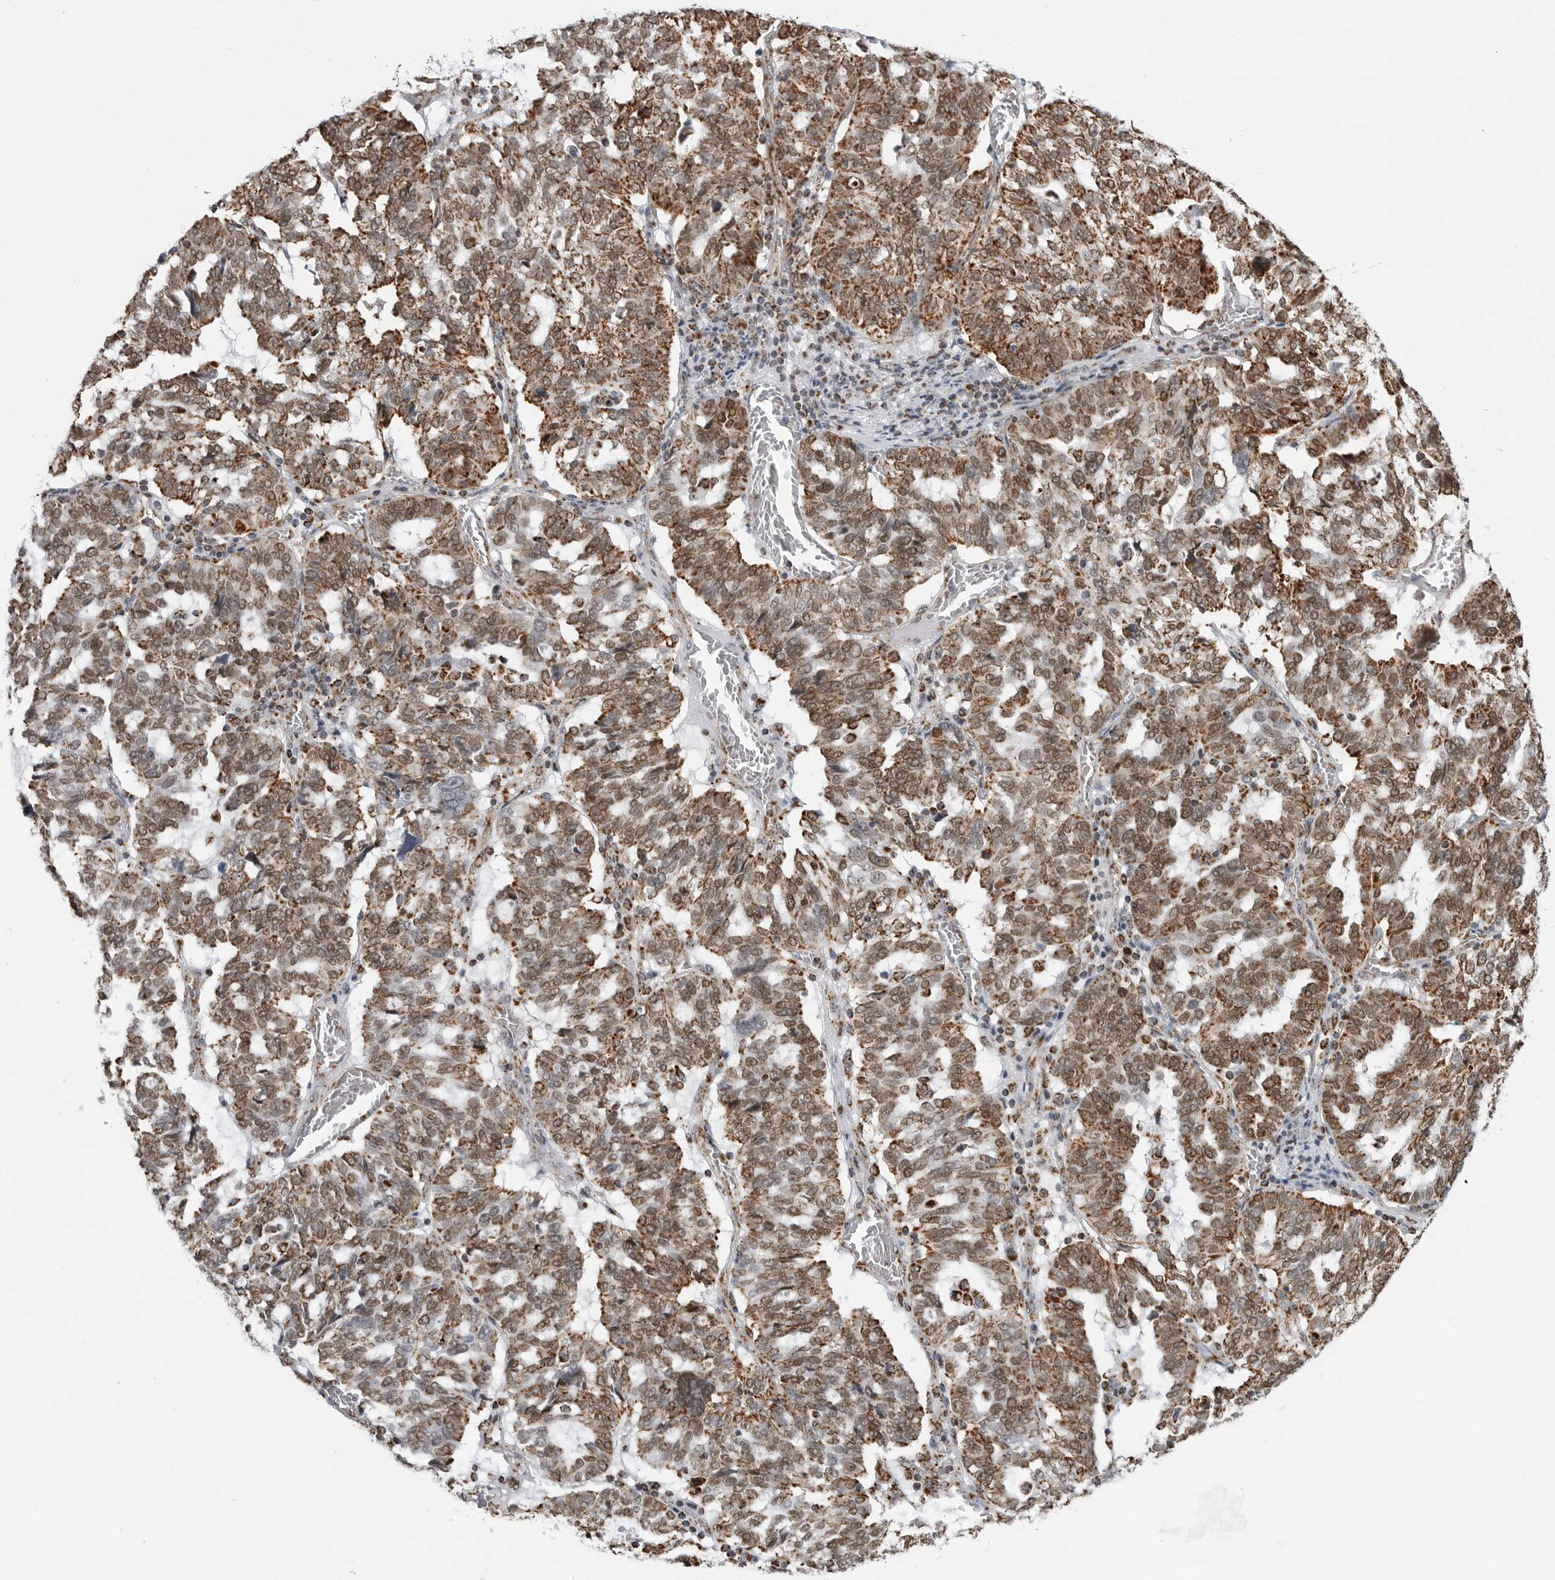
{"staining": {"intensity": "moderate", "quantity": ">75%", "location": "cytoplasmic/membranous"}, "tissue": "ovarian cancer", "cell_type": "Tumor cells", "image_type": "cancer", "snomed": [{"axis": "morphology", "description": "Cystadenocarcinoma, serous, NOS"}, {"axis": "topography", "description": "Ovary"}], "caption": "IHC histopathology image of human ovarian cancer stained for a protein (brown), which shows medium levels of moderate cytoplasmic/membranous positivity in approximately >75% of tumor cells.", "gene": "COX5A", "patient": {"sex": "female", "age": 59}}